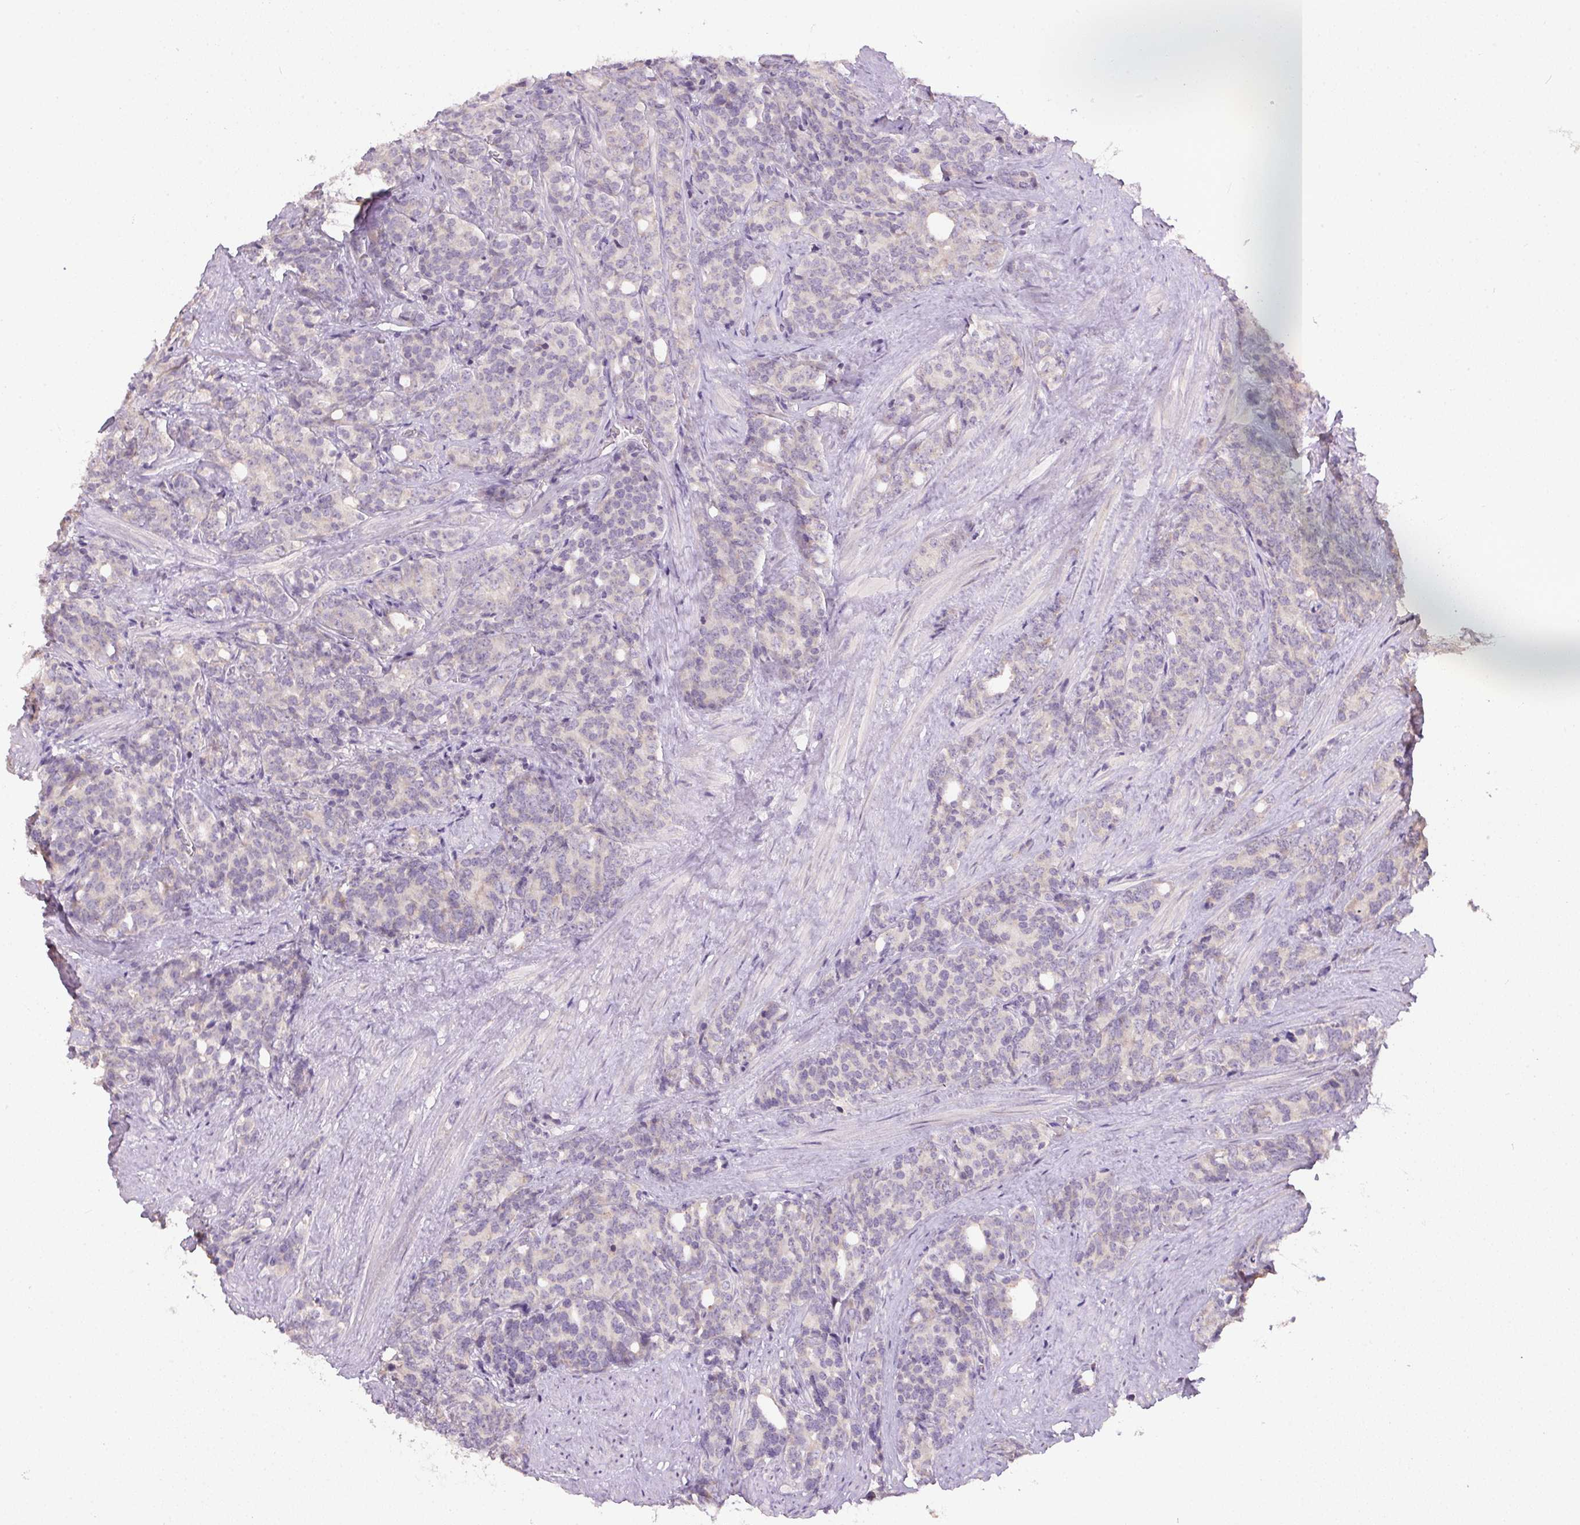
{"staining": {"intensity": "negative", "quantity": "none", "location": "none"}, "tissue": "prostate cancer", "cell_type": "Tumor cells", "image_type": "cancer", "snomed": [{"axis": "morphology", "description": "Adenocarcinoma, High grade"}, {"axis": "topography", "description": "Prostate"}], "caption": "Immunohistochemical staining of human prostate cancer (high-grade adenocarcinoma) exhibits no significant expression in tumor cells.", "gene": "SPACA9", "patient": {"sex": "male", "age": 84}}